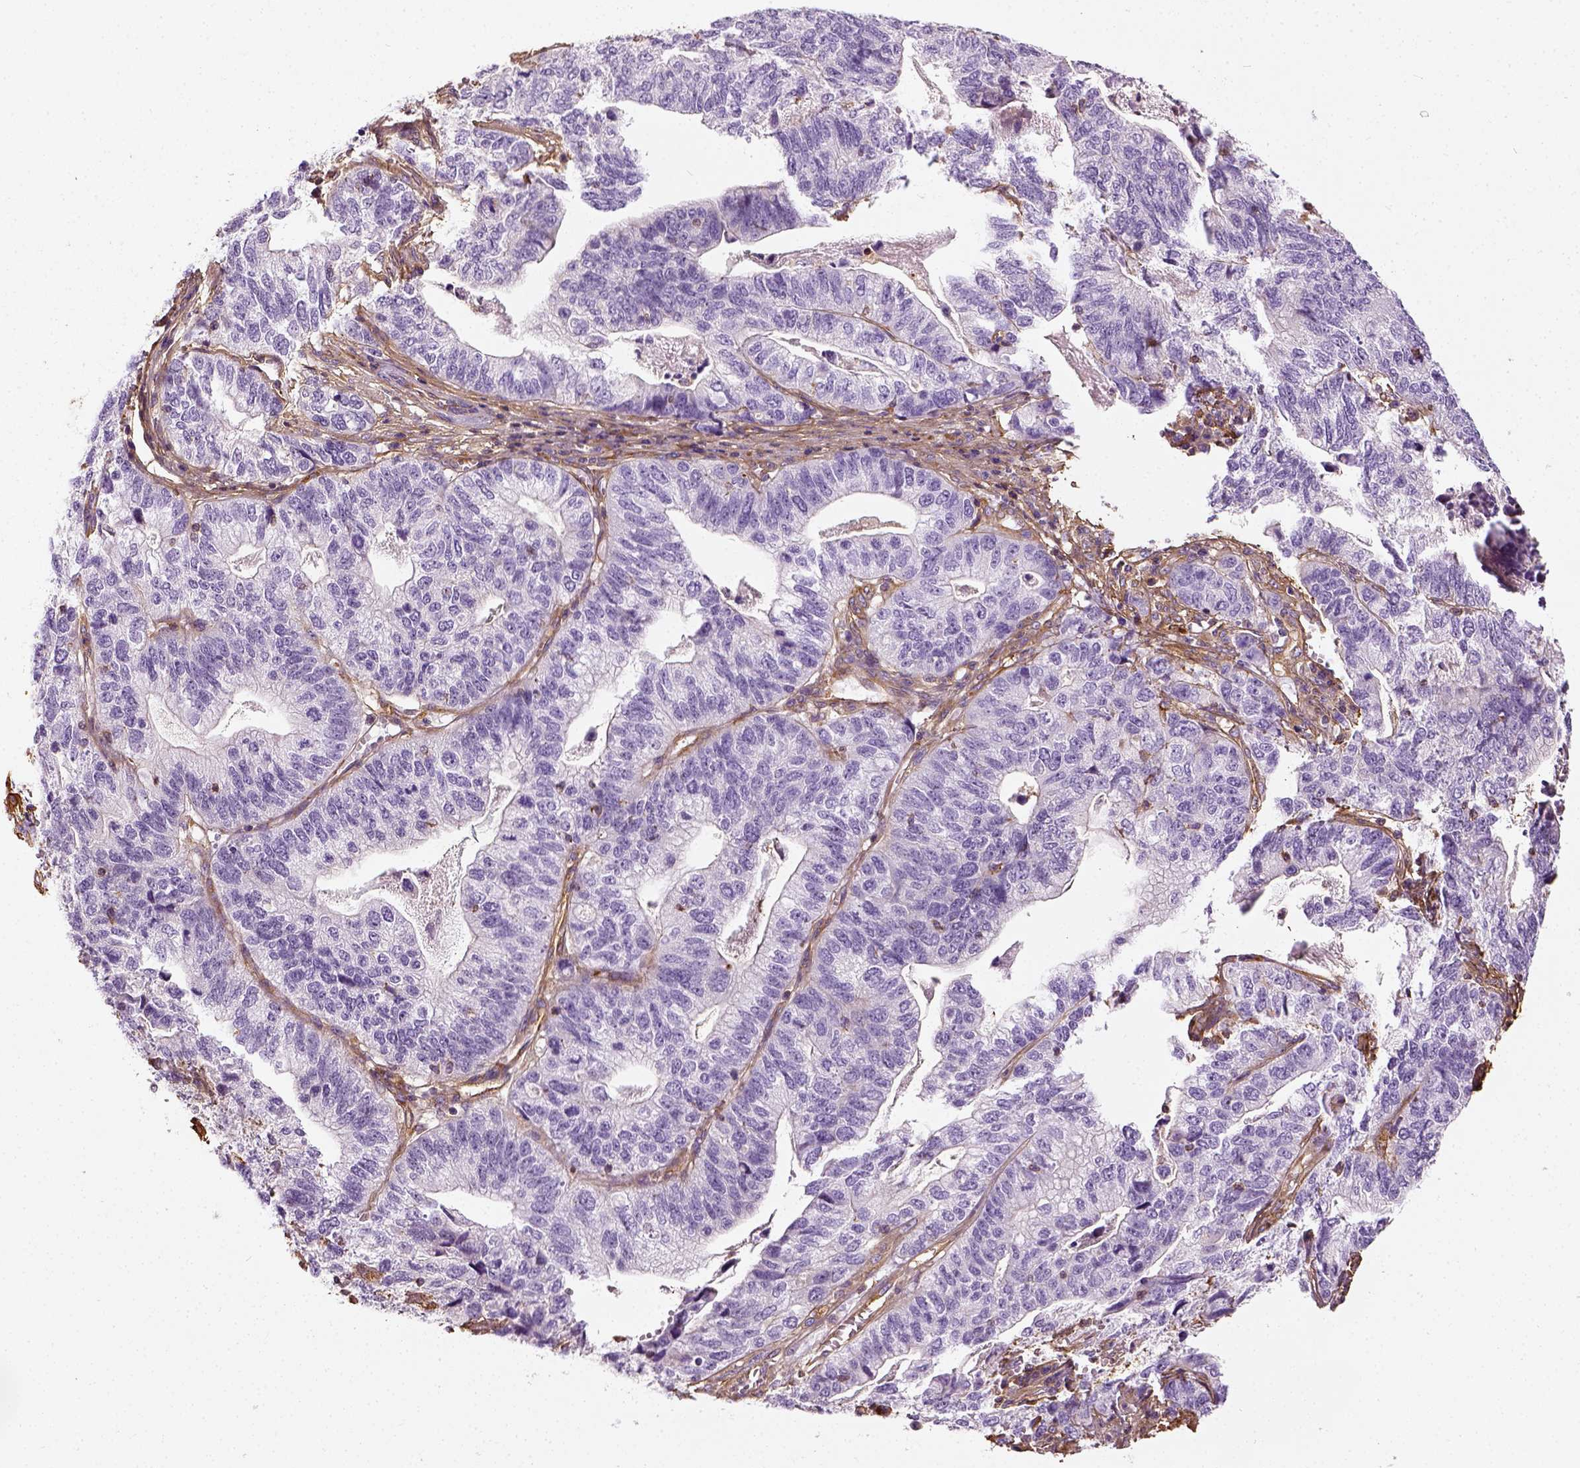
{"staining": {"intensity": "negative", "quantity": "none", "location": "none"}, "tissue": "stomach cancer", "cell_type": "Tumor cells", "image_type": "cancer", "snomed": [{"axis": "morphology", "description": "Adenocarcinoma, NOS"}, {"axis": "topography", "description": "Stomach, upper"}], "caption": "DAB immunohistochemical staining of human stomach cancer reveals no significant positivity in tumor cells.", "gene": "COL6A2", "patient": {"sex": "female", "age": 67}}